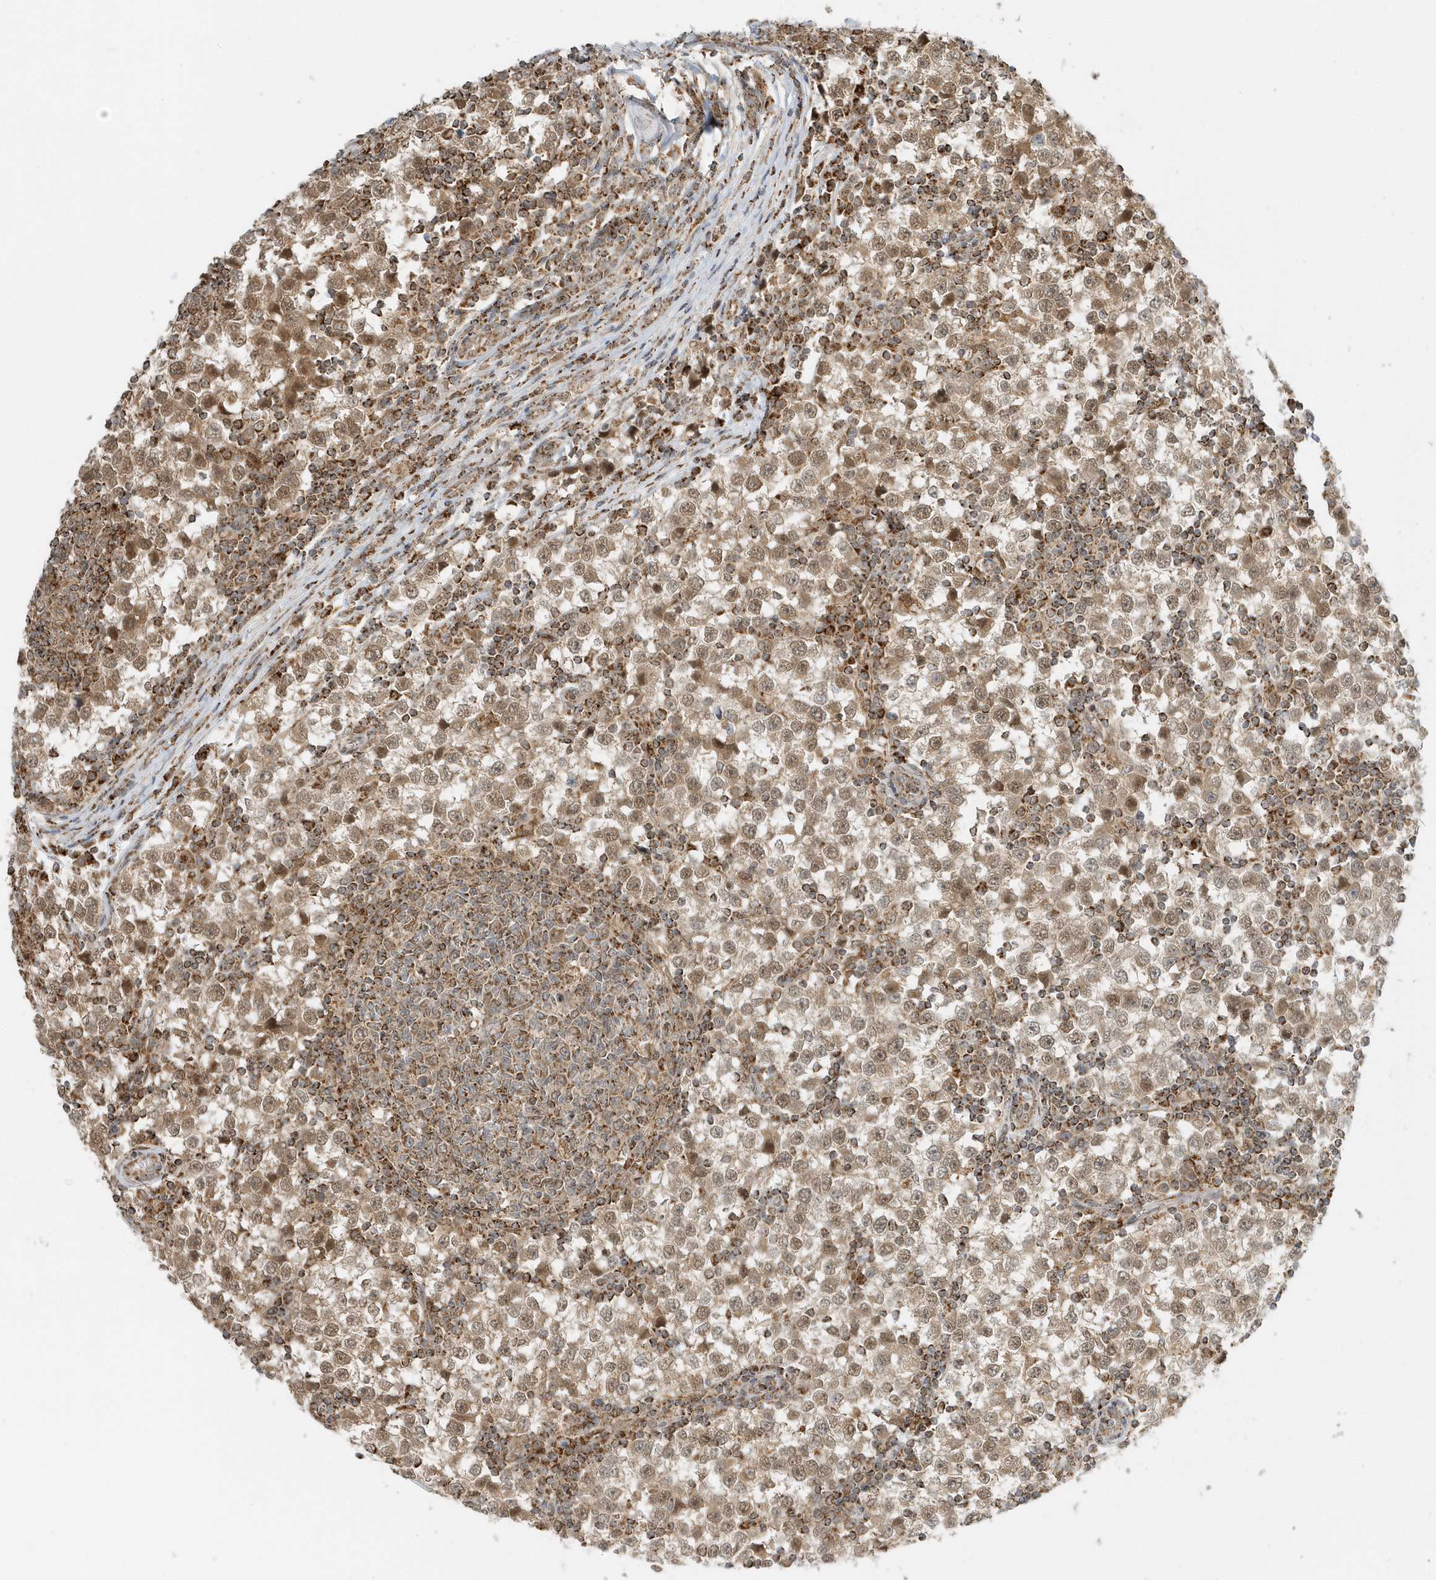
{"staining": {"intensity": "moderate", "quantity": ">75%", "location": "cytoplasmic/membranous,nuclear"}, "tissue": "testis cancer", "cell_type": "Tumor cells", "image_type": "cancer", "snomed": [{"axis": "morphology", "description": "Seminoma, NOS"}, {"axis": "topography", "description": "Testis"}], "caption": "A brown stain highlights moderate cytoplasmic/membranous and nuclear staining of a protein in human testis cancer tumor cells.", "gene": "PSMD6", "patient": {"sex": "male", "age": 65}}